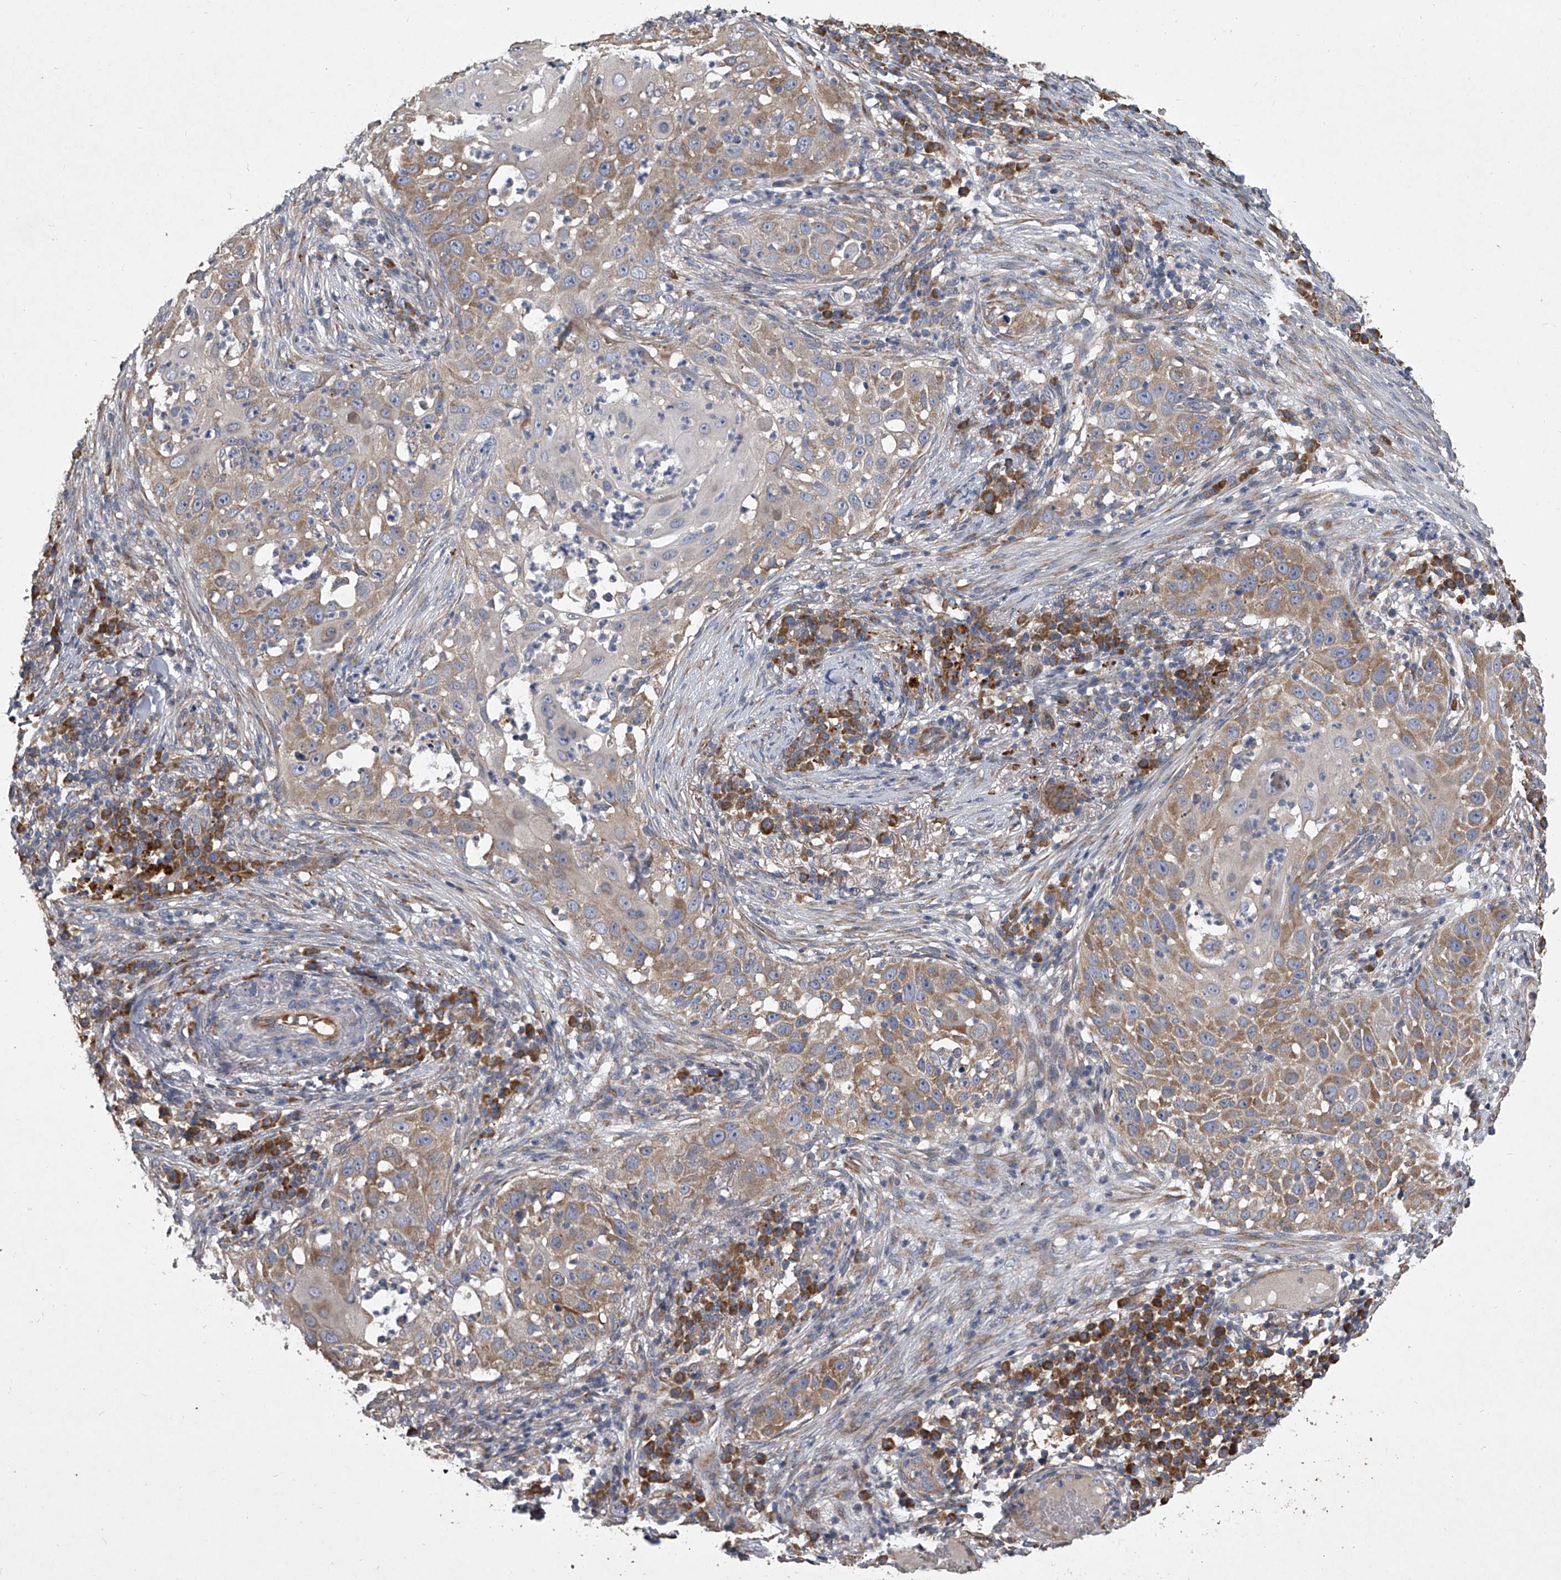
{"staining": {"intensity": "moderate", "quantity": "25%-75%", "location": "cytoplasmic/membranous"}, "tissue": "skin cancer", "cell_type": "Tumor cells", "image_type": "cancer", "snomed": [{"axis": "morphology", "description": "Squamous cell carcinoma, NOS"}, {"axis": "topography", "description": "Skin"}], "caption": "Protein analysis of skin cancer (squamous cell carcinoma) tissue exhibits moderate cytoplasmic/membranous positivity in about 25%-75% of tumor cells. The protein of interest is stained brown, and the nuclei are stained in blue (DAB (3,3'-diaminobenzidine) IHC with brightfield microscopy, high magnification).", "gene": "DOCK9", "patient": {"sex": "female", "age": 44}}